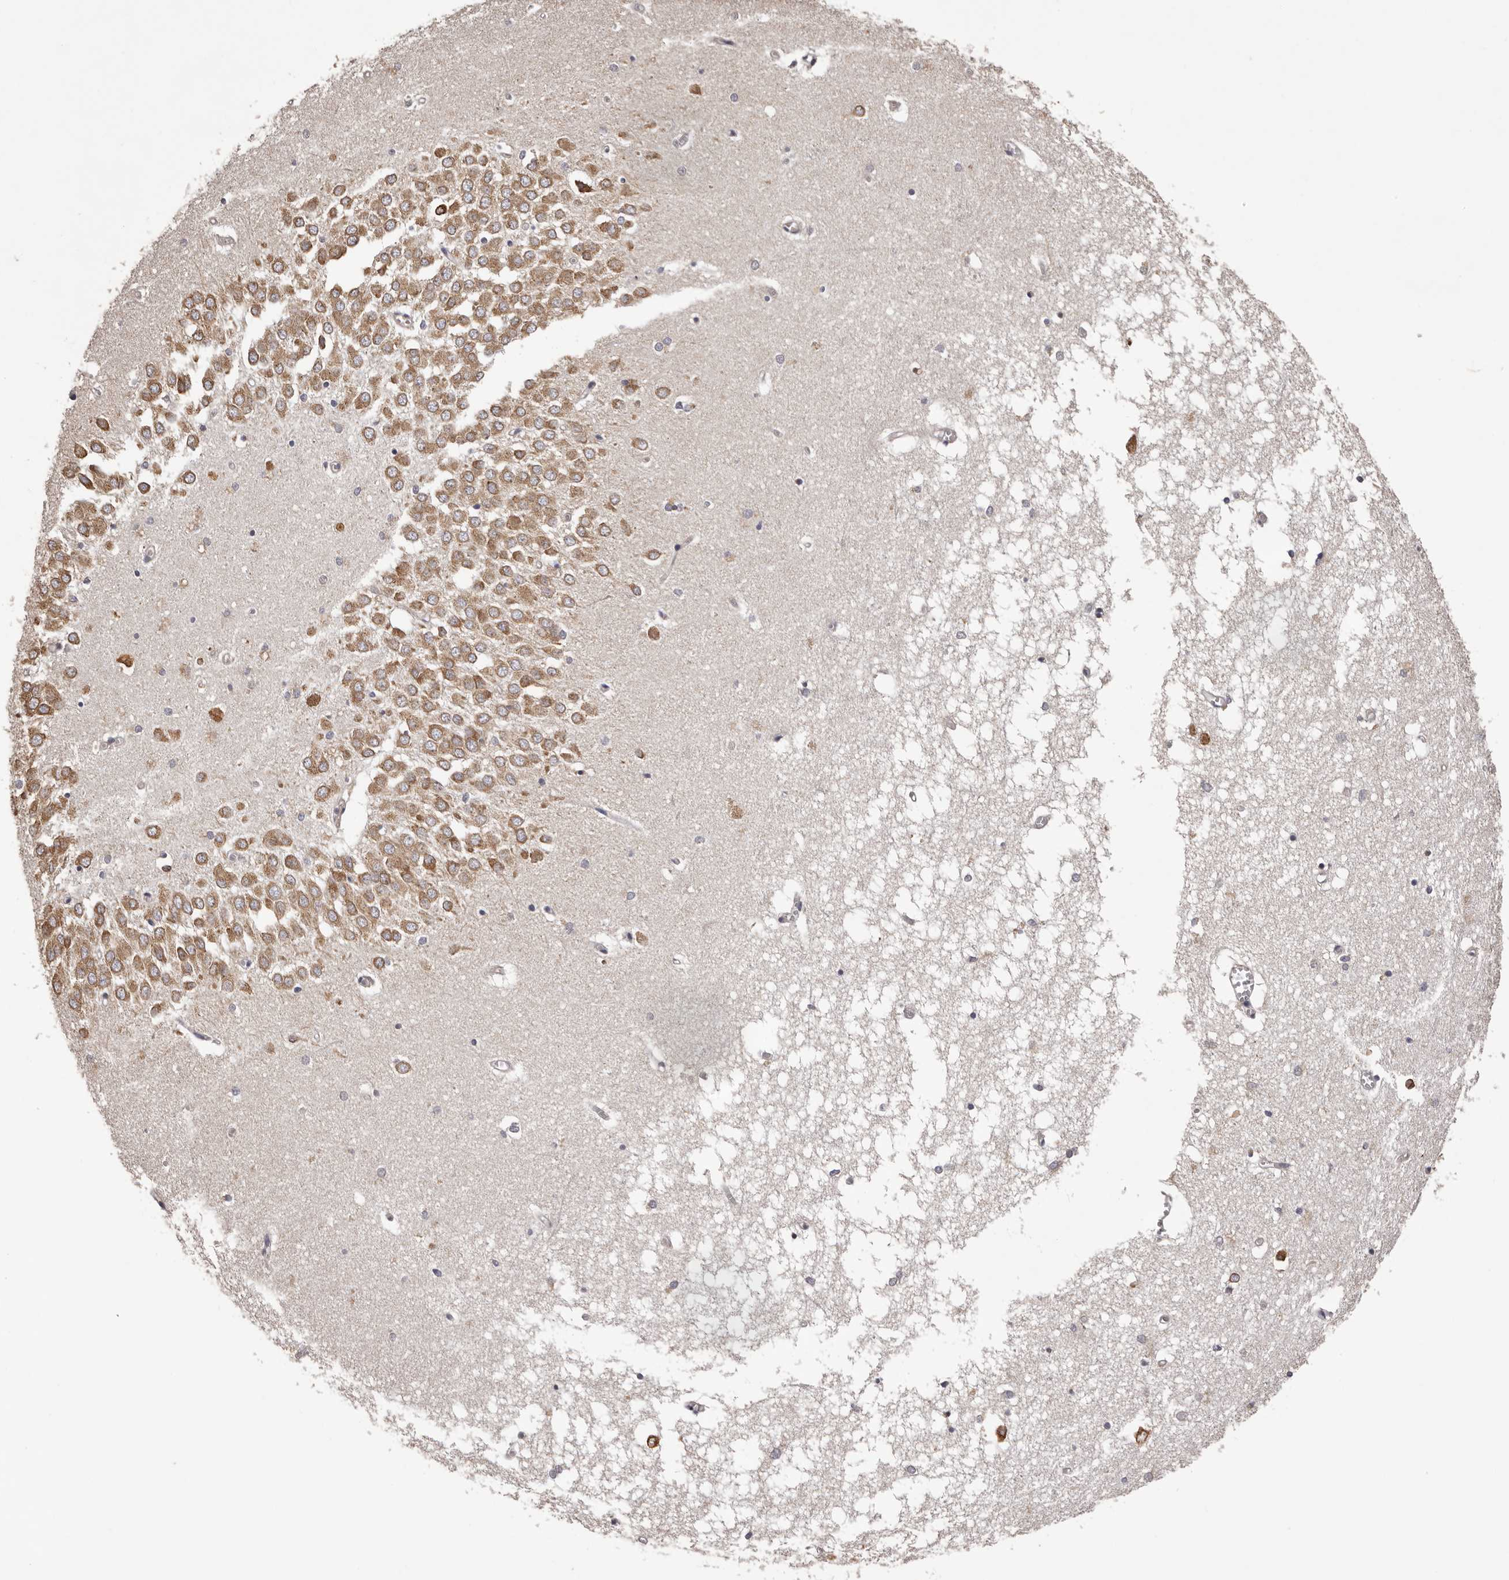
{"staining": {"intensity": "moderate", "quantity": "<25%", "location": "cytoplasmic/membranous"}, "tissue": "hippocampus", "cell_type": "Glial cells", "image_type": "normal", "snomed": [{"axis": "morphology", "description": "Normal tissue, NOS"}, {"axis": "topography", "description": "Hippocampus"}], "caption": "Hippocampus stained with immunohistochemistry displays moderate cytoplasmic/membranous expression in approximately <25% of glial cells. (Brightfield microscopy of DAB IHC at high magnification).", "gene": "ETNK1", "patient": {"sex": "male", "age": 70}}